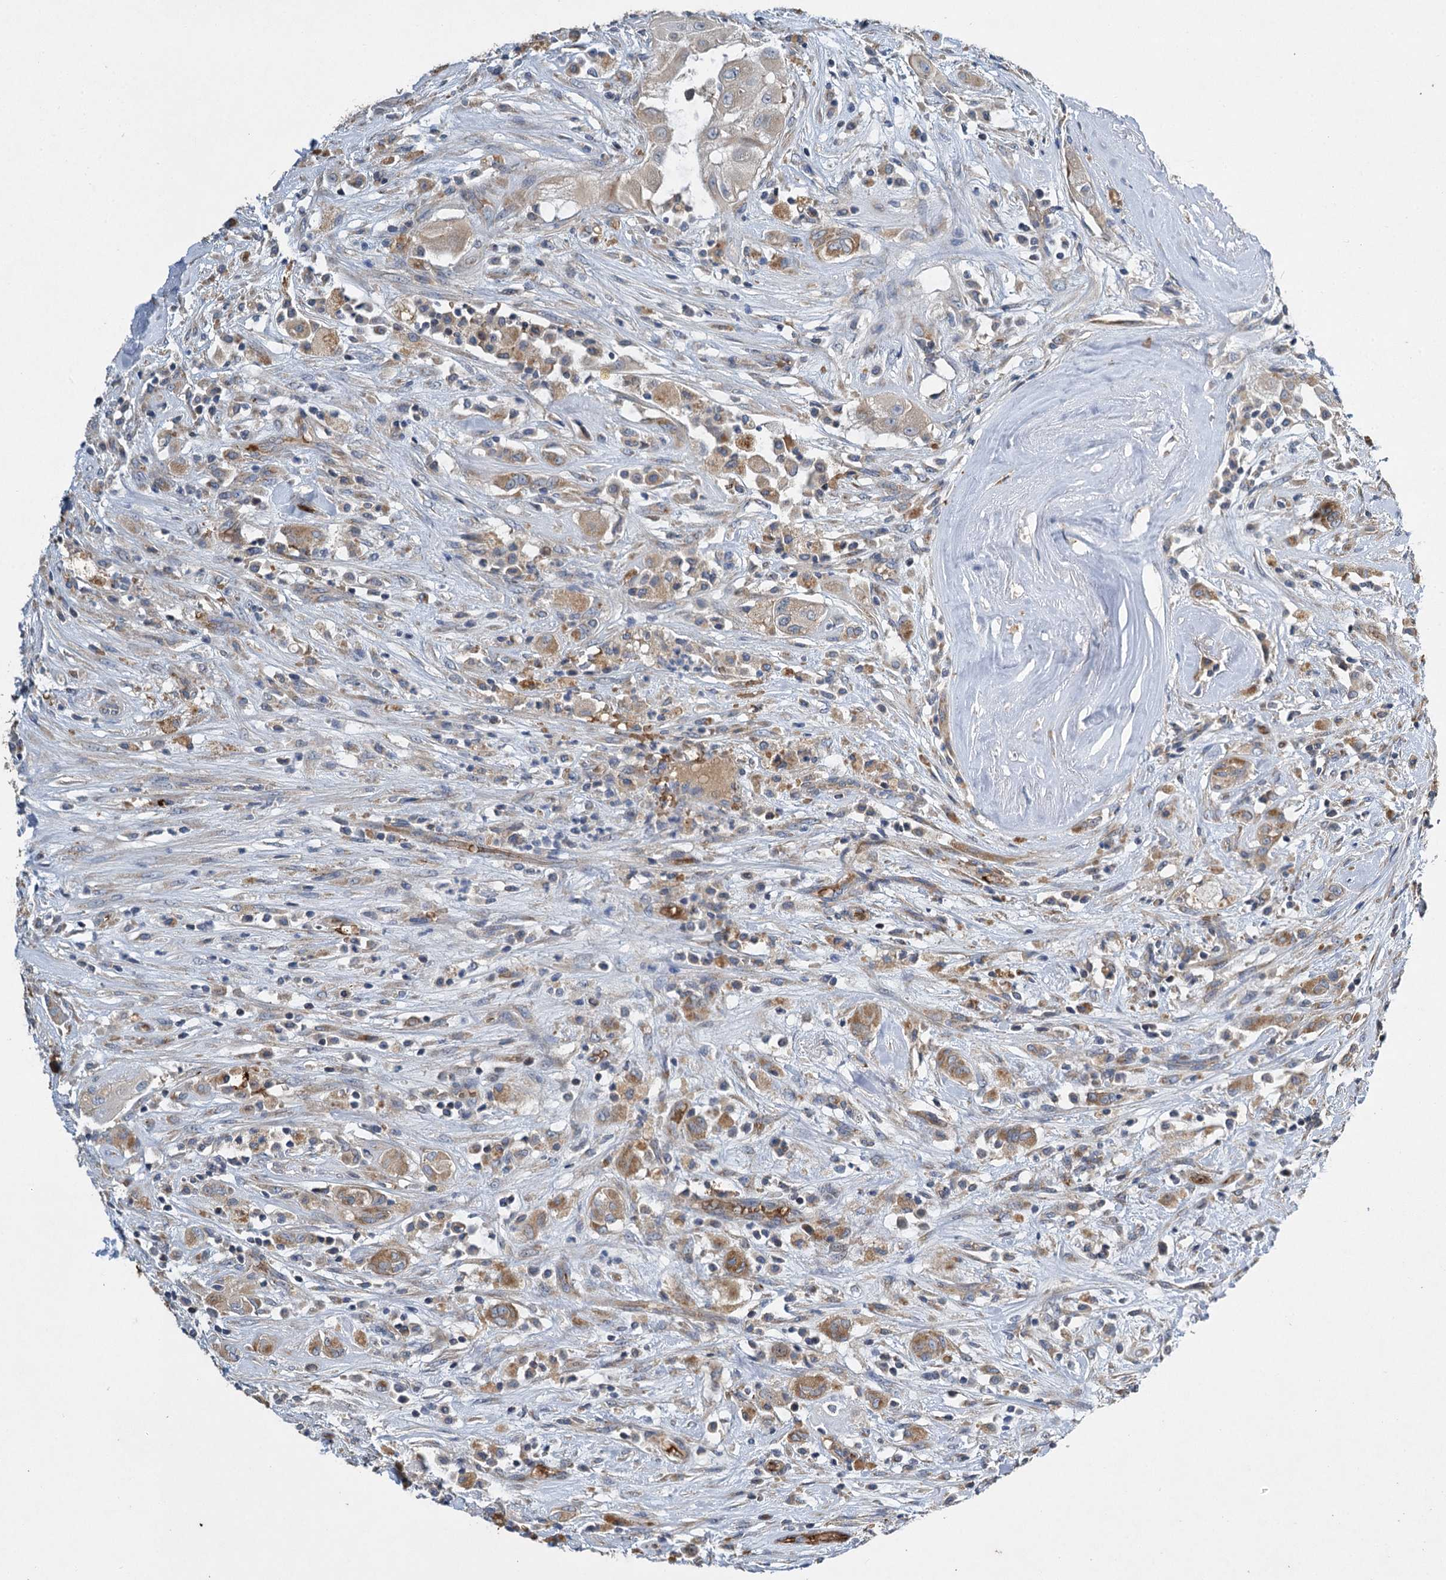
{"staining": {"intensity": "weak", "quantity": "25%-75%", "location": "cytoplasmic/membranous"}, "tissue": "thyroid cancer", "cell_type": "Tumor cells", "image_type": "cancer", "snomed": [{"axis": "morphology", "description": "Papillary adenocarcinoma, NOS"}, {"axis": "topography", "description": "Thyroid gland"}], "caption": "A photomicrograph of thyroid cancer stained for a protein shows weak cytoplasmic/membranous brown staining in tumor cells.", "gene": "BCS1L", "patient": {"sex": "female", "age": 59}}